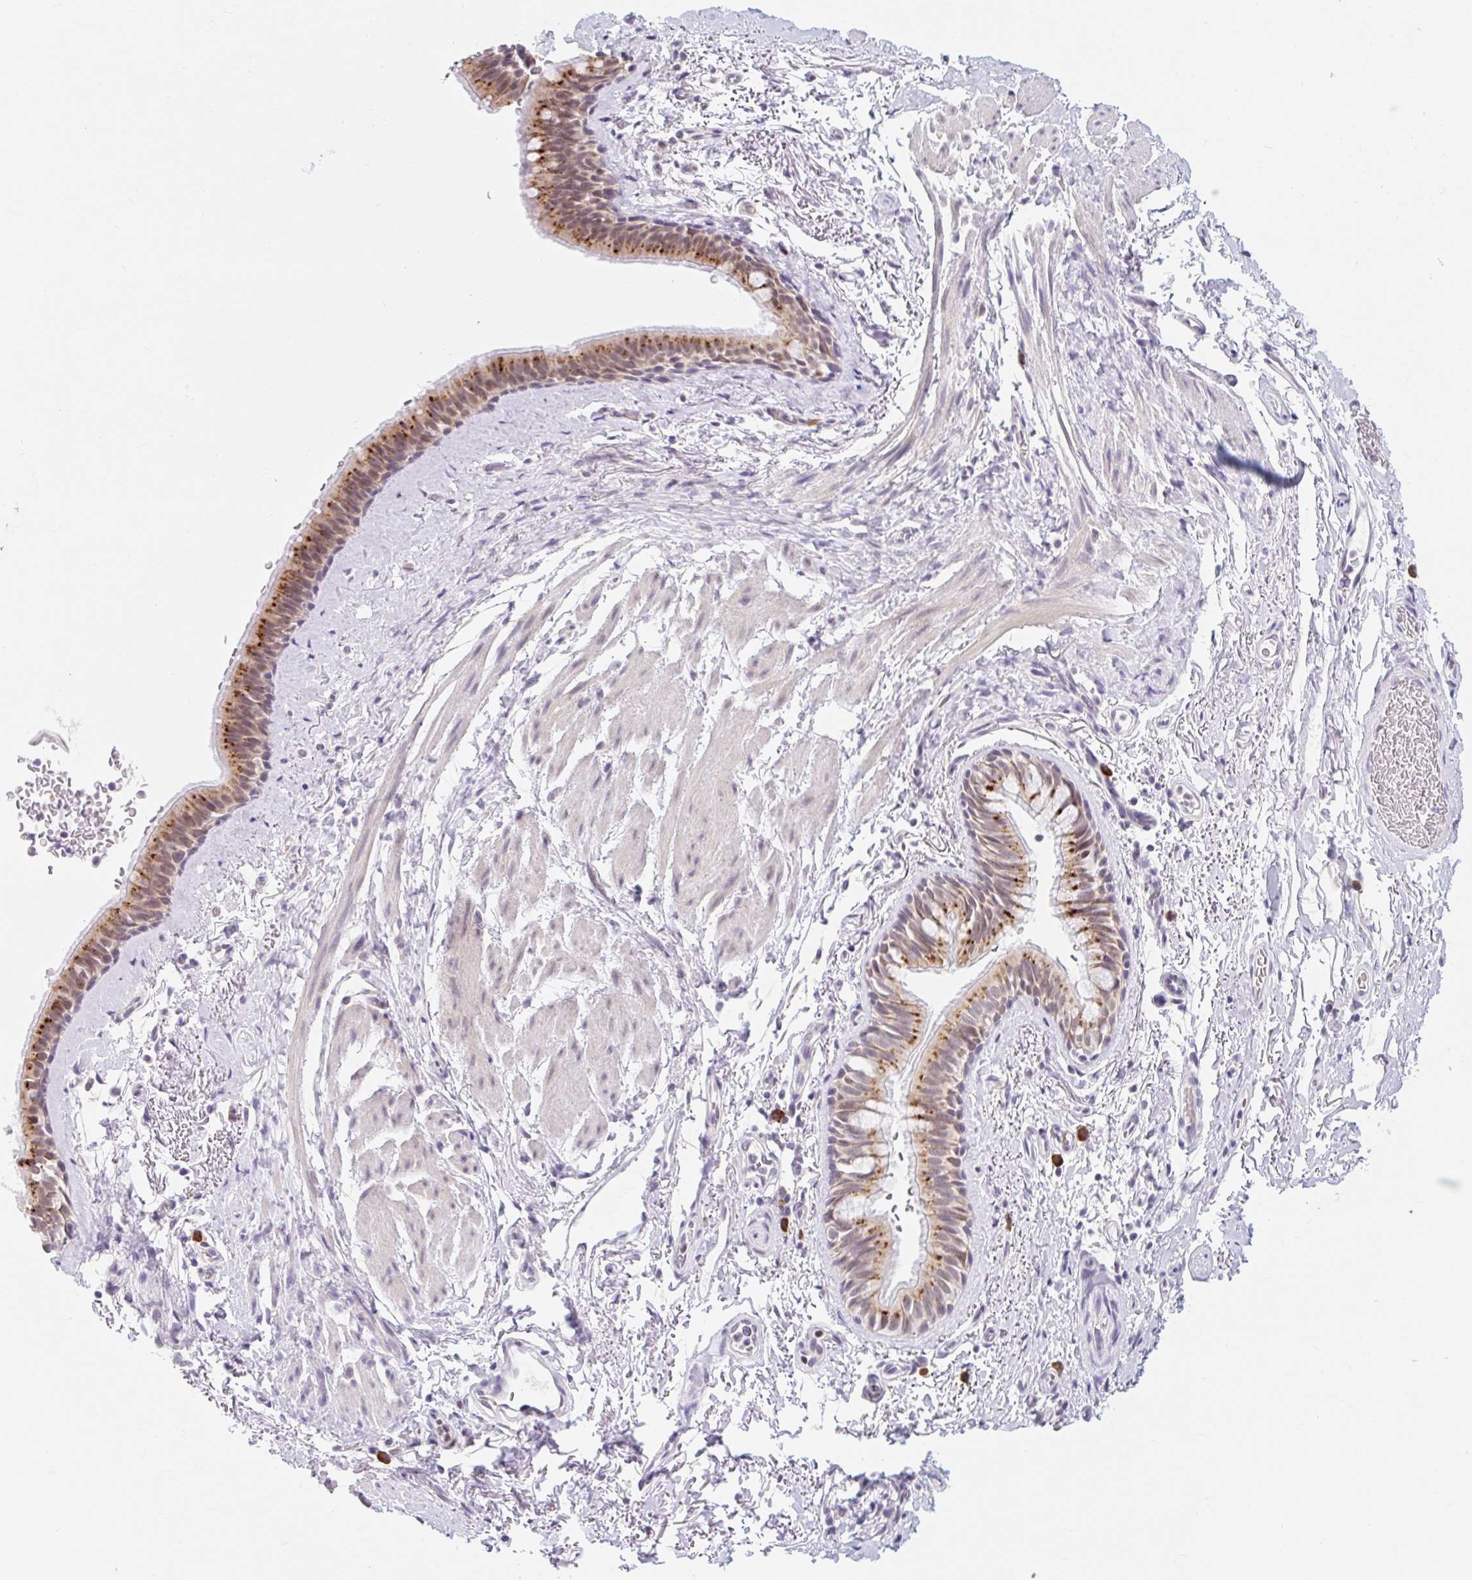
{"staining": {"intensity": "moderate", "quantity": ">75%", "location": "cytoplasmic/membranous"}, "tissue": "bronchus", "cell_type": "Respiratory epithelial cells", "image_type": "normal", "snomed": [{"axis": "morphology", "description": "Normal tissue, NOS"}, {"axis": "topography", "description": "Bronchus"}], "caption": "Normal bronchus reveals moderate cytoplasmic/membranous staining in about >75% of respiratory epithelial cells Using DAB (brown) and hematoxylin (blue) stains, captured at high magnification using brightfield microscopy..", "gene": "SRSF10", "patient": {"sex": "male", "age": 67}}